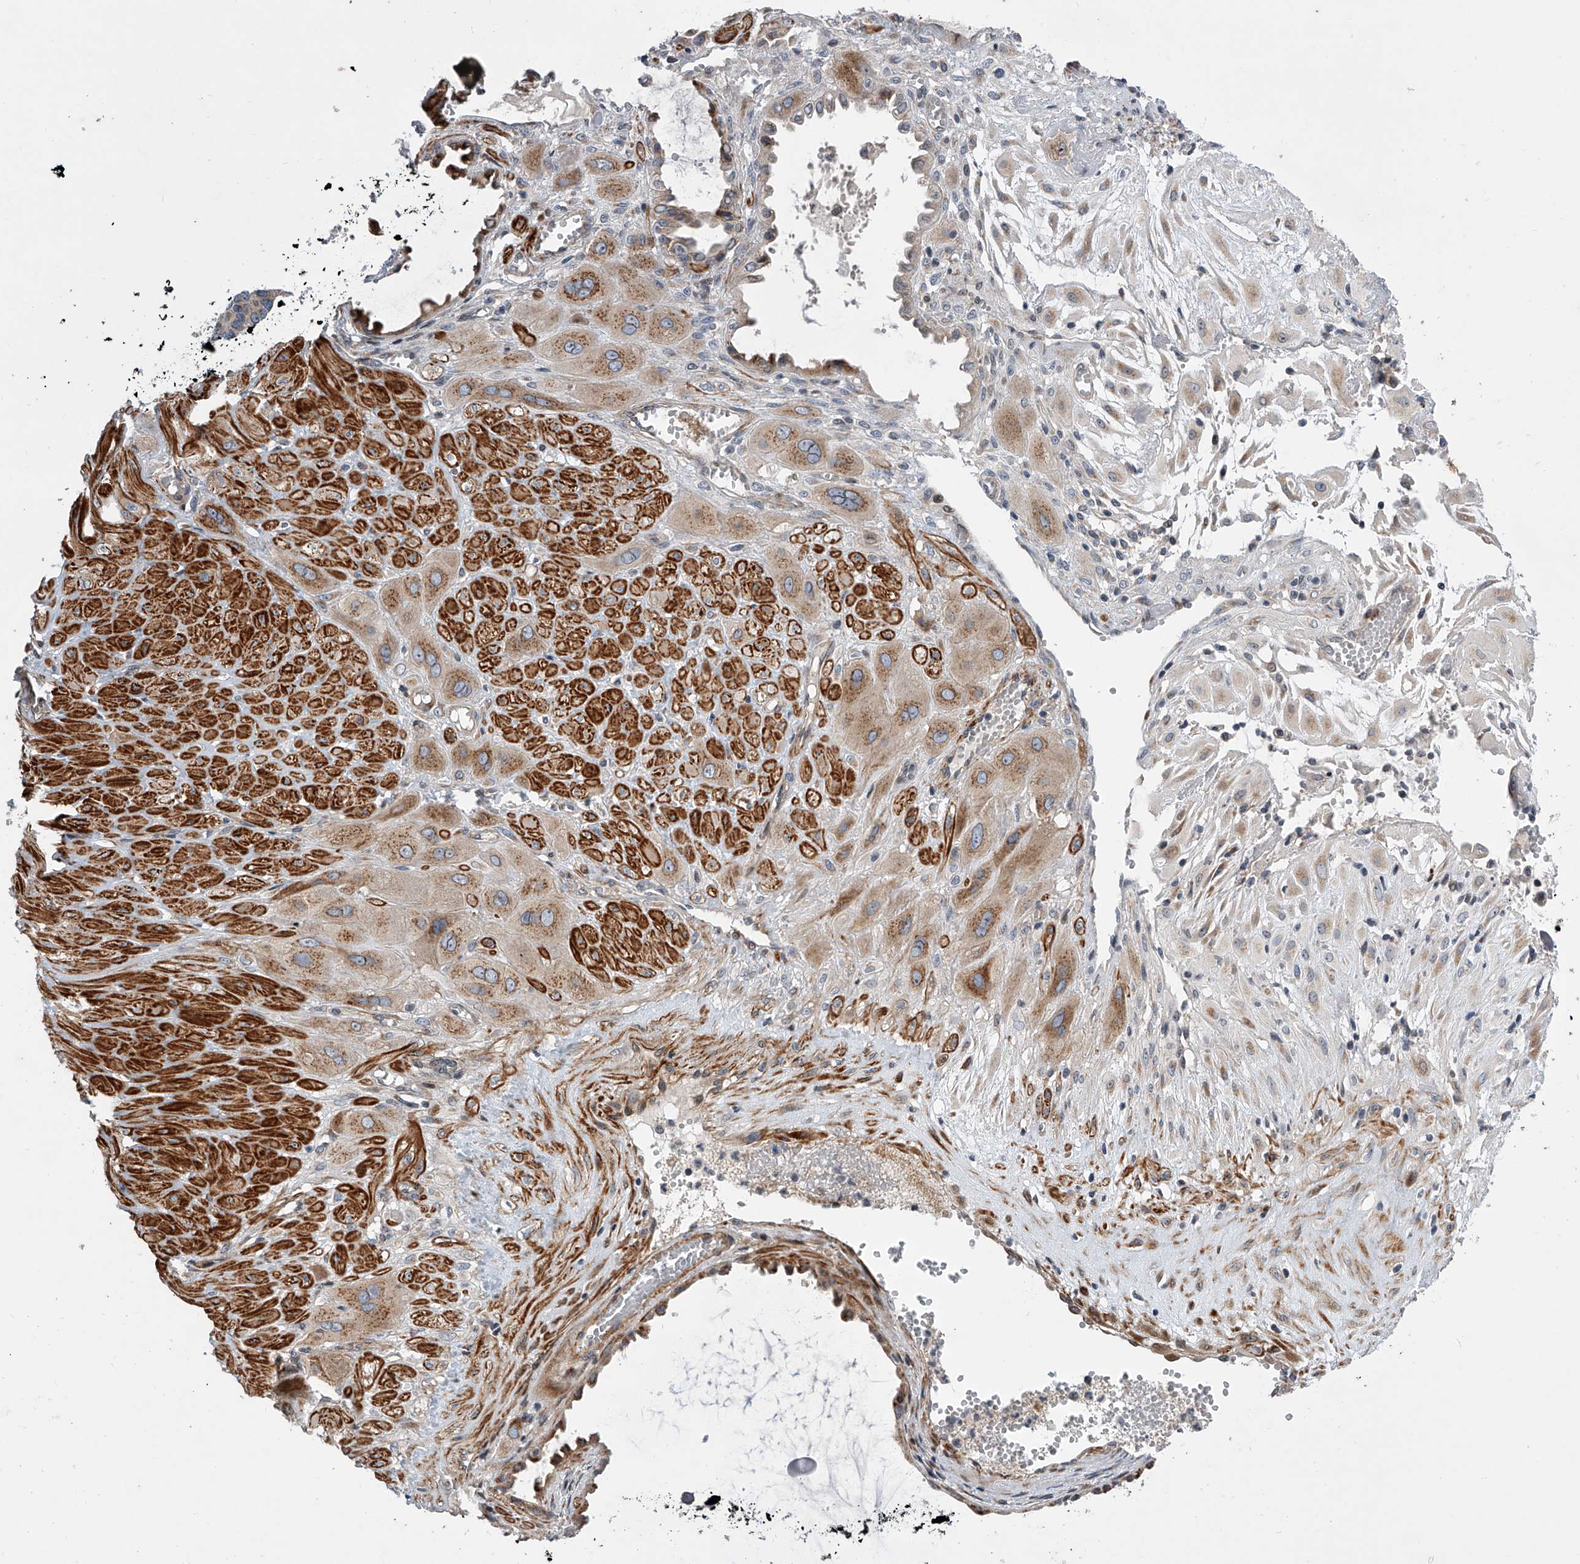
{"staining": {"intensity": "moderate", "quantity": ">75%", "location": "cytoplasmic/membranous"}, "tissue": "cervical cancer", "cell_type": "Tumor cells", "image_type": "cancer", "snomed": [{"axis": "morphology", "description": "Squamous cell carcinoma, NOS"}, {"axis": "topography", "description": "Cervix"}], "caption": "Immunohistochemical staining of human cervical squamous cell carcinoma reveals medium levels of moderate cytoplasmic/membranous staining in about >75% of tumor cells.", "gene": "DLGAP2", "patient": {"sex": "female", "age": 34}}